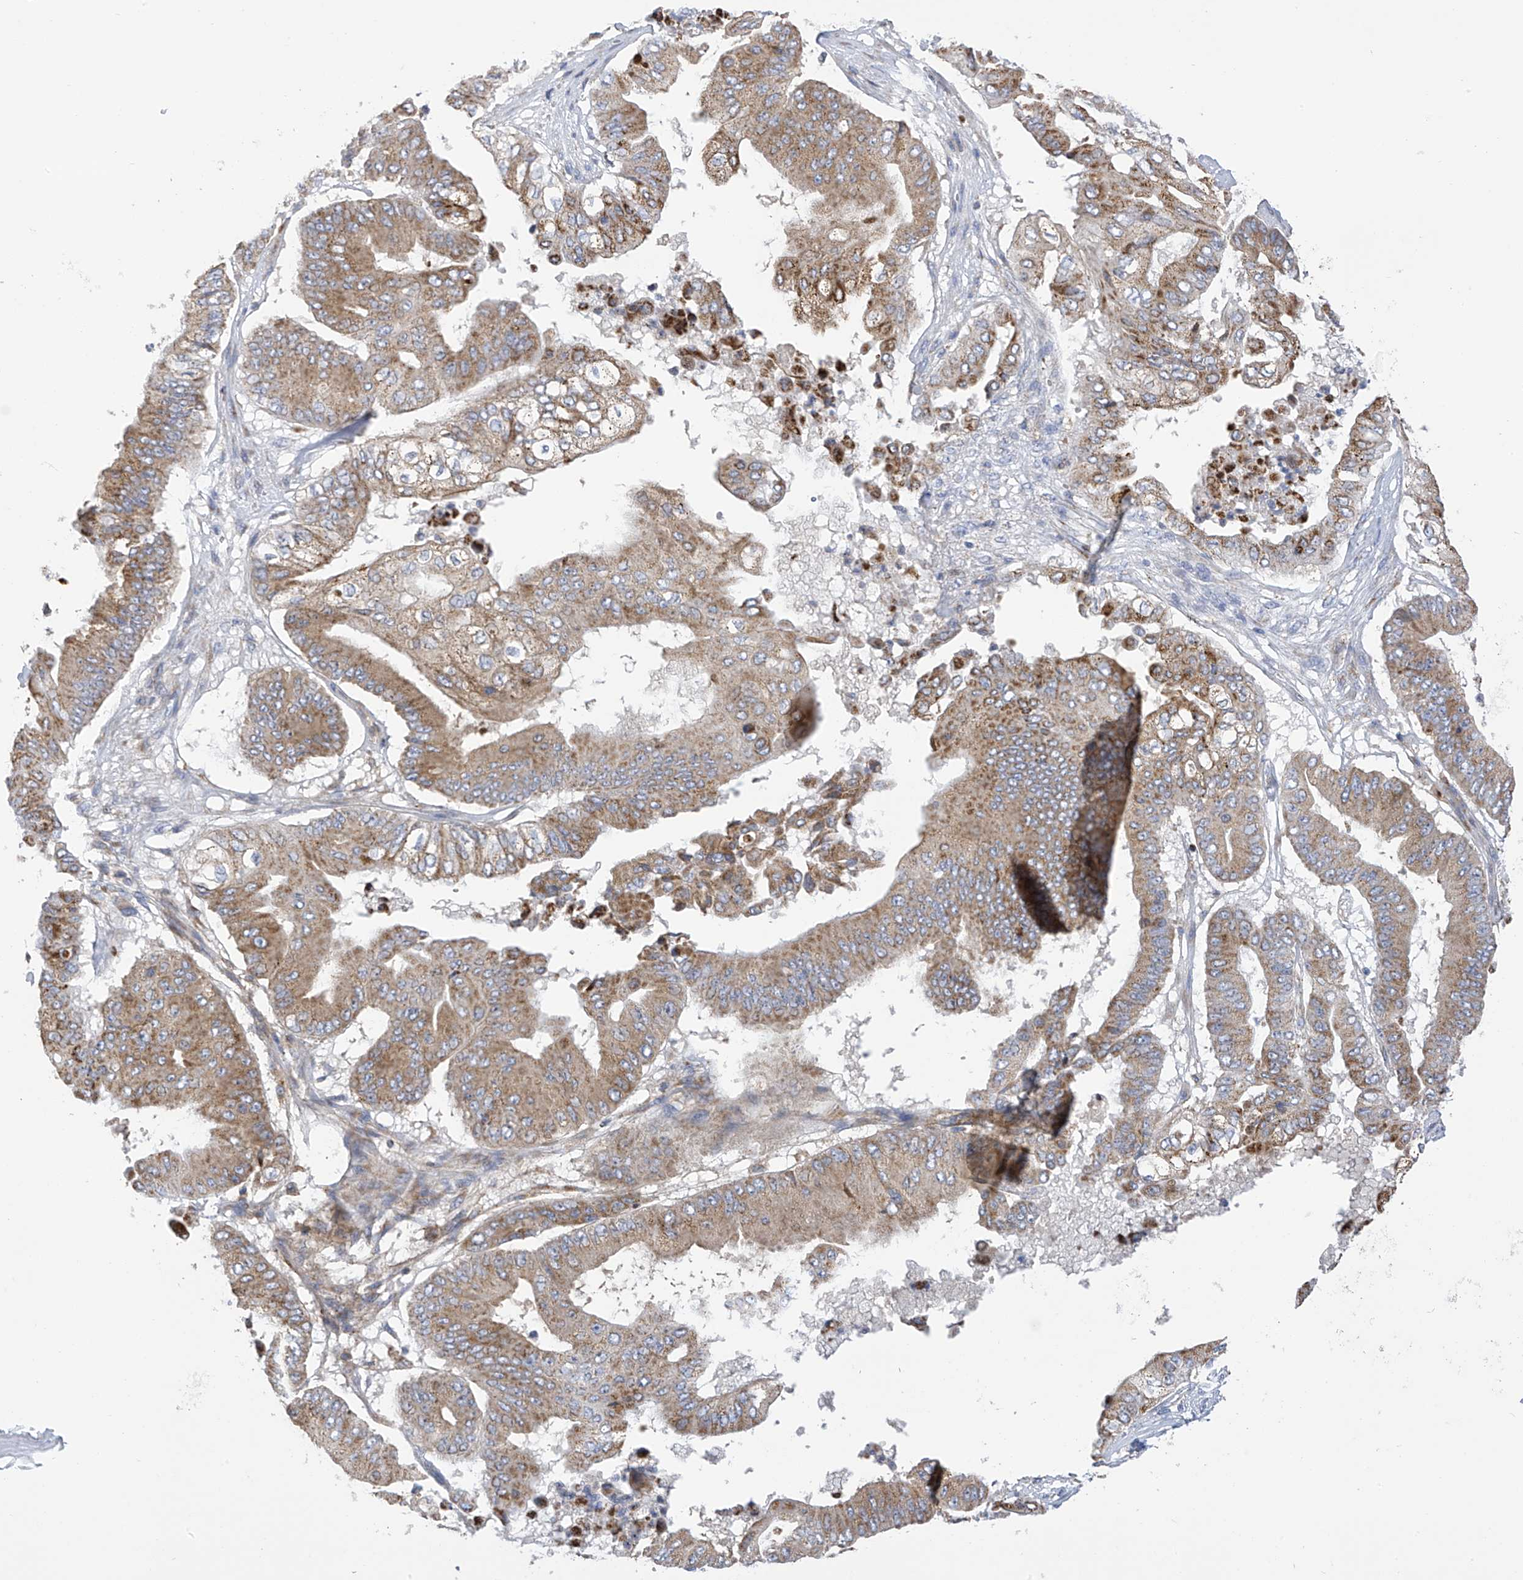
{"staining": {"intensity": "moderate", "quantity": ">75%", "location": "cytoplasmic/membranous"}, "tissue": "pancreatic cancer", "cell_type": "Tumor cells", "image_type": "cancer", "snomed": [{"axis": "morphology", "description": "Adenocarcinoma, NOS"}, {"axis": "topography", "description": "Pancreas"}], "caption": "Immunohistochemical staining of pancreatic cancer shows medium levels of moderate cytoplasmic/membranous expression in approximately >75% of tumor cells.", "gene": "ITM2B", "patient": {"sex": "female", "age": 77}}